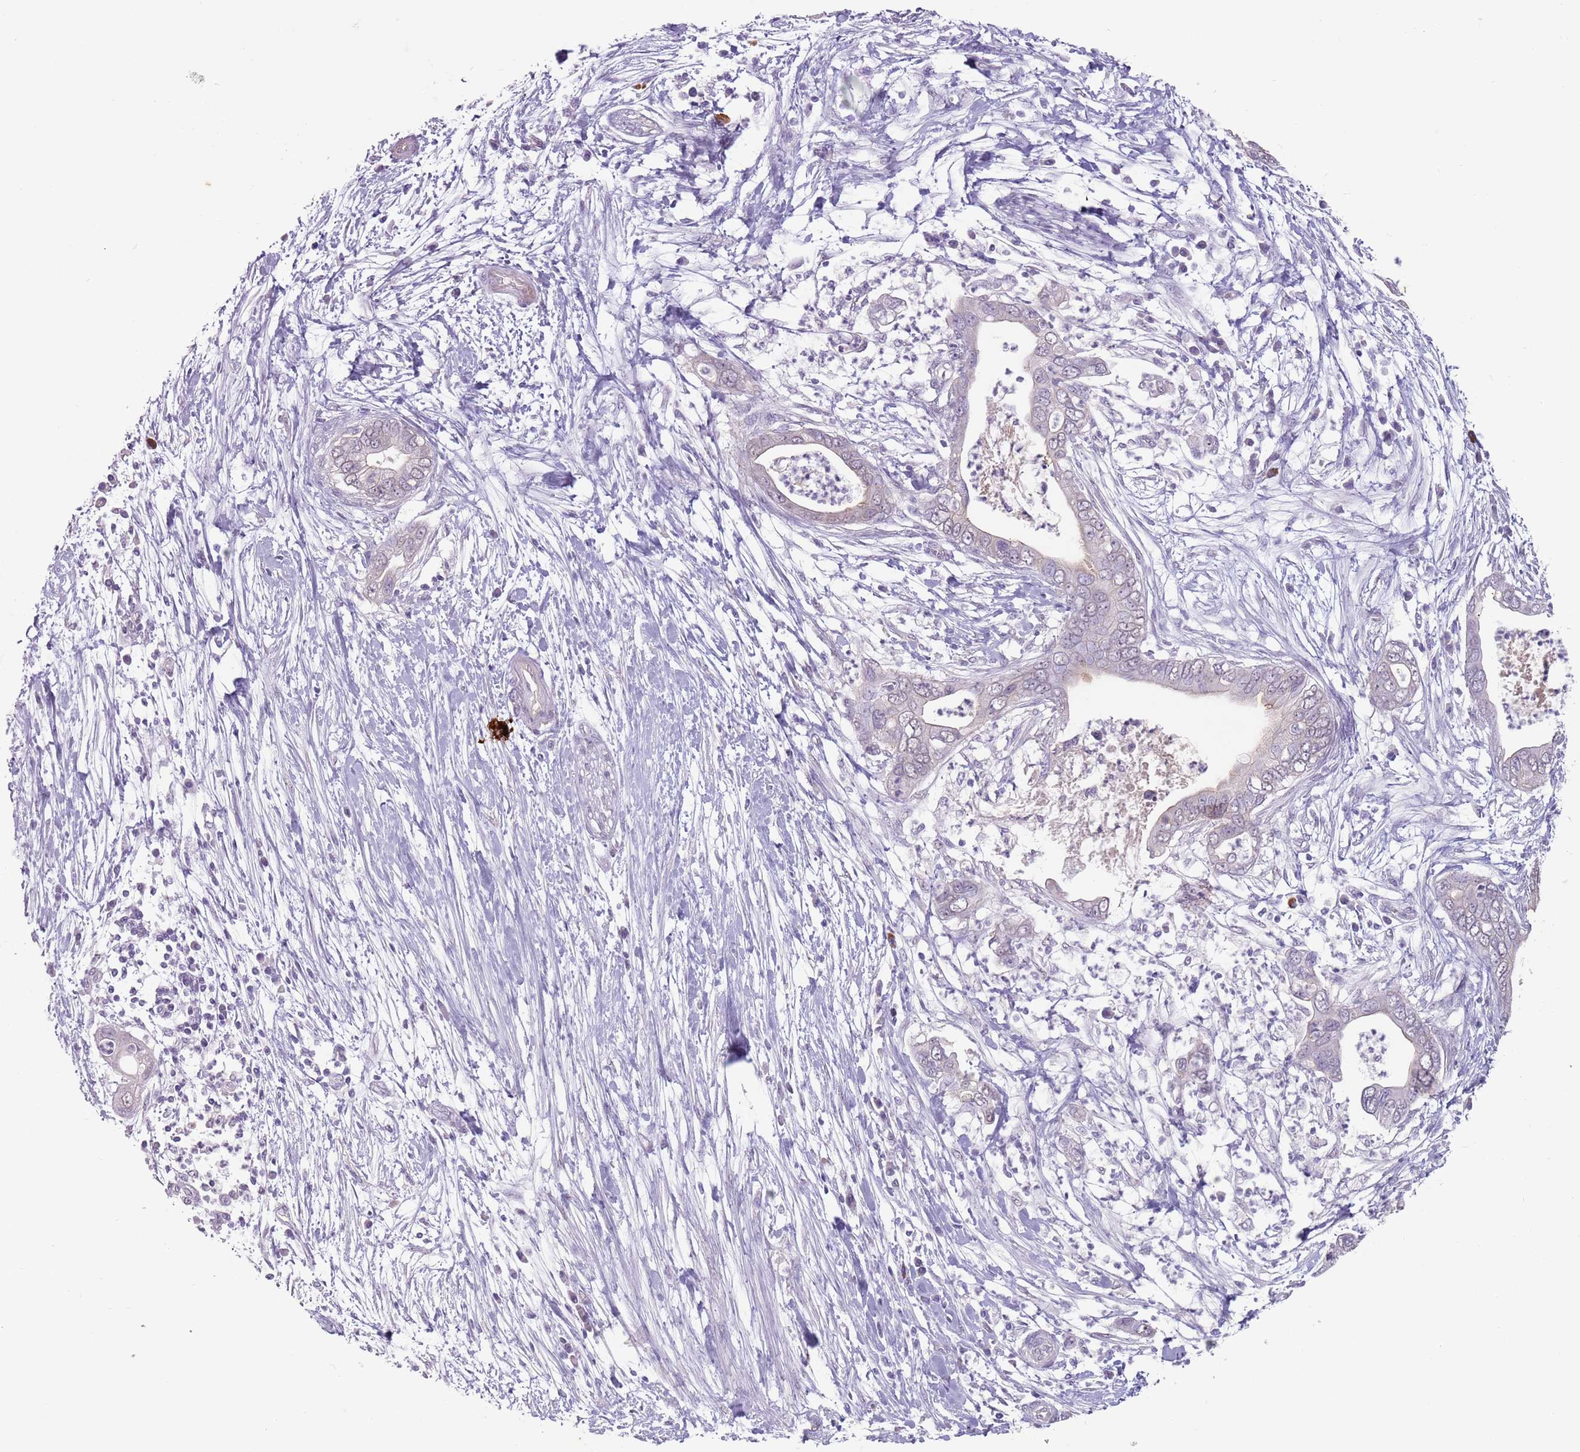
{"staining": {"intensity": "negative", "quantity": "none", "location": "none"}, "tissue": "pancreatic cancer", "cell_type": "Tumor cells", "image_type": "cancer", "snomed": [{"axis": "morphology", "description": "Adenocarcinoma, NOS"}, {"axis": "topography", "description": "Pancreas"}], "caption": "High power microscopy image of an IHC photomicrograph of pancreatic cancer (adenocarcinoma), revealing no significant expression in tumor cells. (Immunohistochemistry (ihc), brightfield microscopy, high magnification).", "gene": "STYK1", "patient": {"sex": "male", "age": 75}}